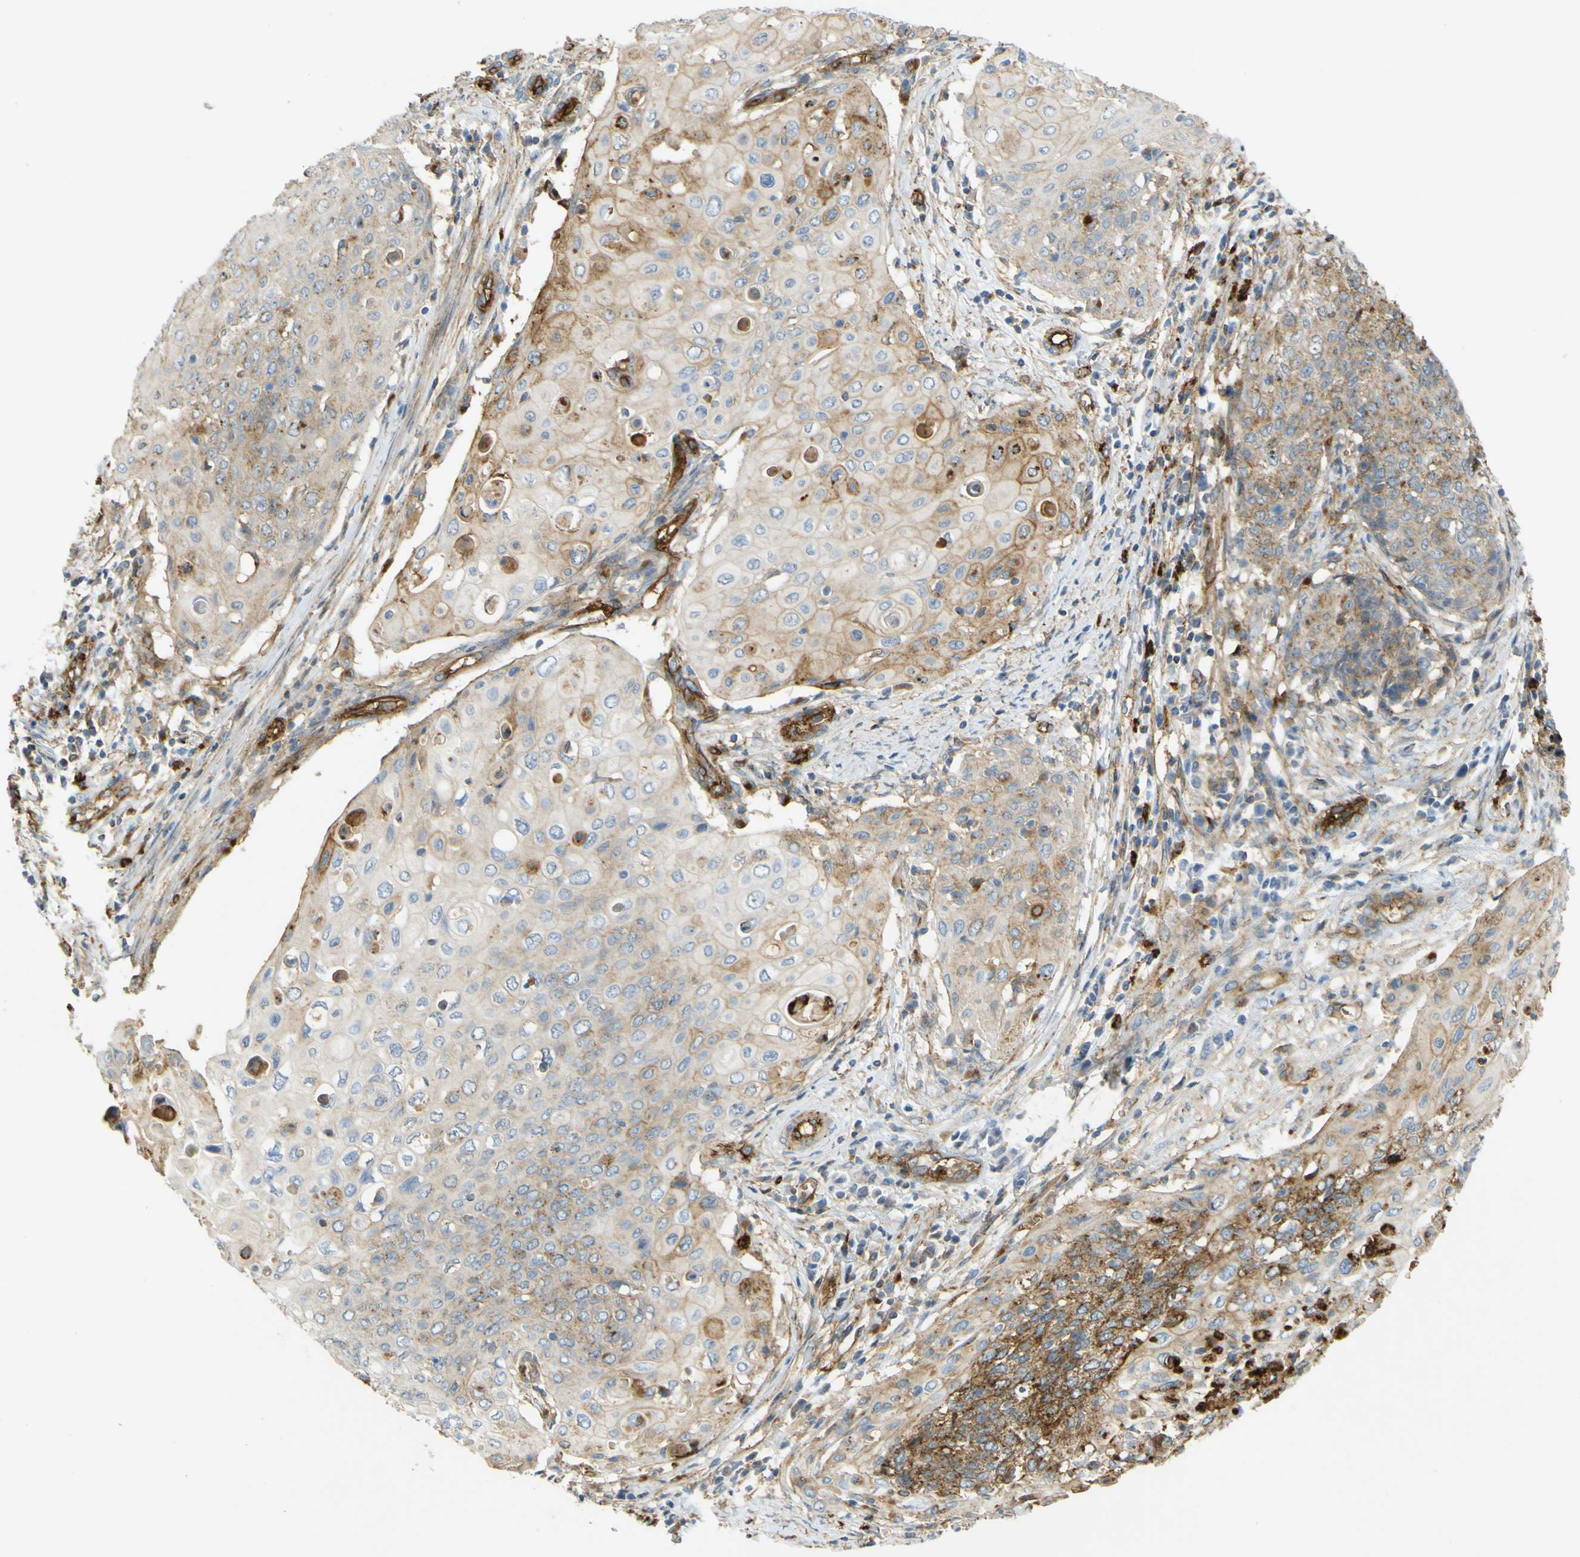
{"staining": {"intensity": "moderate", "quantity": "25%-75%", "location": "cytoplasmic/membranous"}, "tissue": "cervical cancer", "cell_type": "Tumor cells", "image_type": "cancer", "snomed": [{"axis": "morphology", "description": "Squamous cell carcinoma, NOS"}, {"axis": "topography", "description": "Cervix"}], "caption": "Approximately 25%-75% of tumor cells in human cervical cancer (squamous cell carcinoma) display moderate cytoplasmic/membranous protein staining as visualized by brown immunohistochemical staining.", "gene": "PLXDC1", "patient": {"sex": "female", "age": 39}}